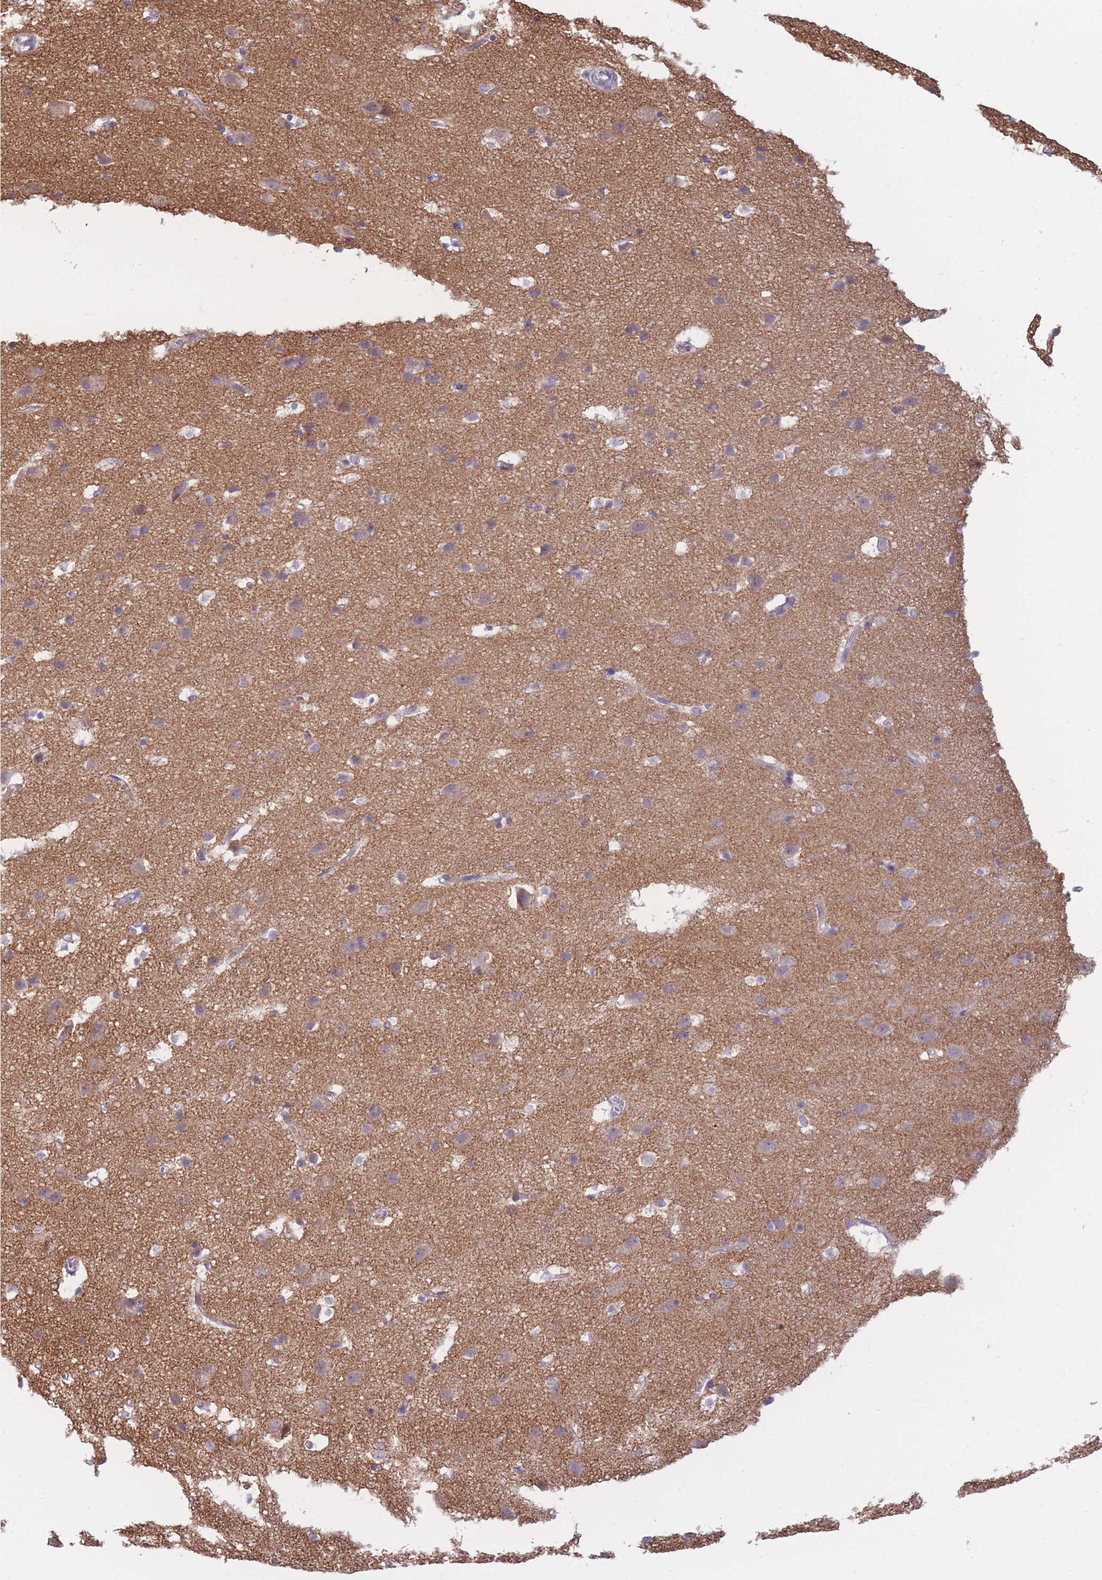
{"staining": {"intensity": "negative", "quantity": "none", "location": "none"}, "tissue": "cerebral cortex", "cell_type": "Endothelial cells", "image_type": "normal", "snomed": [{"axis": "morphology", "description": "Normal tissue, NOS"}, {"axis": "topography", "description": "Cerebral cortex"}], "caption": "Unremarkable cerebral cortex was stained to show a protein in brown. There is no significant expression in endothelial cells. (Stains: DAB (3,3'-diaminobenzidine) IHC with hematoxylin counter stain, Microscopy: brightfield microscopy at high magnification).", "gene": "COL27A1", "patient": {"sex": "male", "age": 54}}